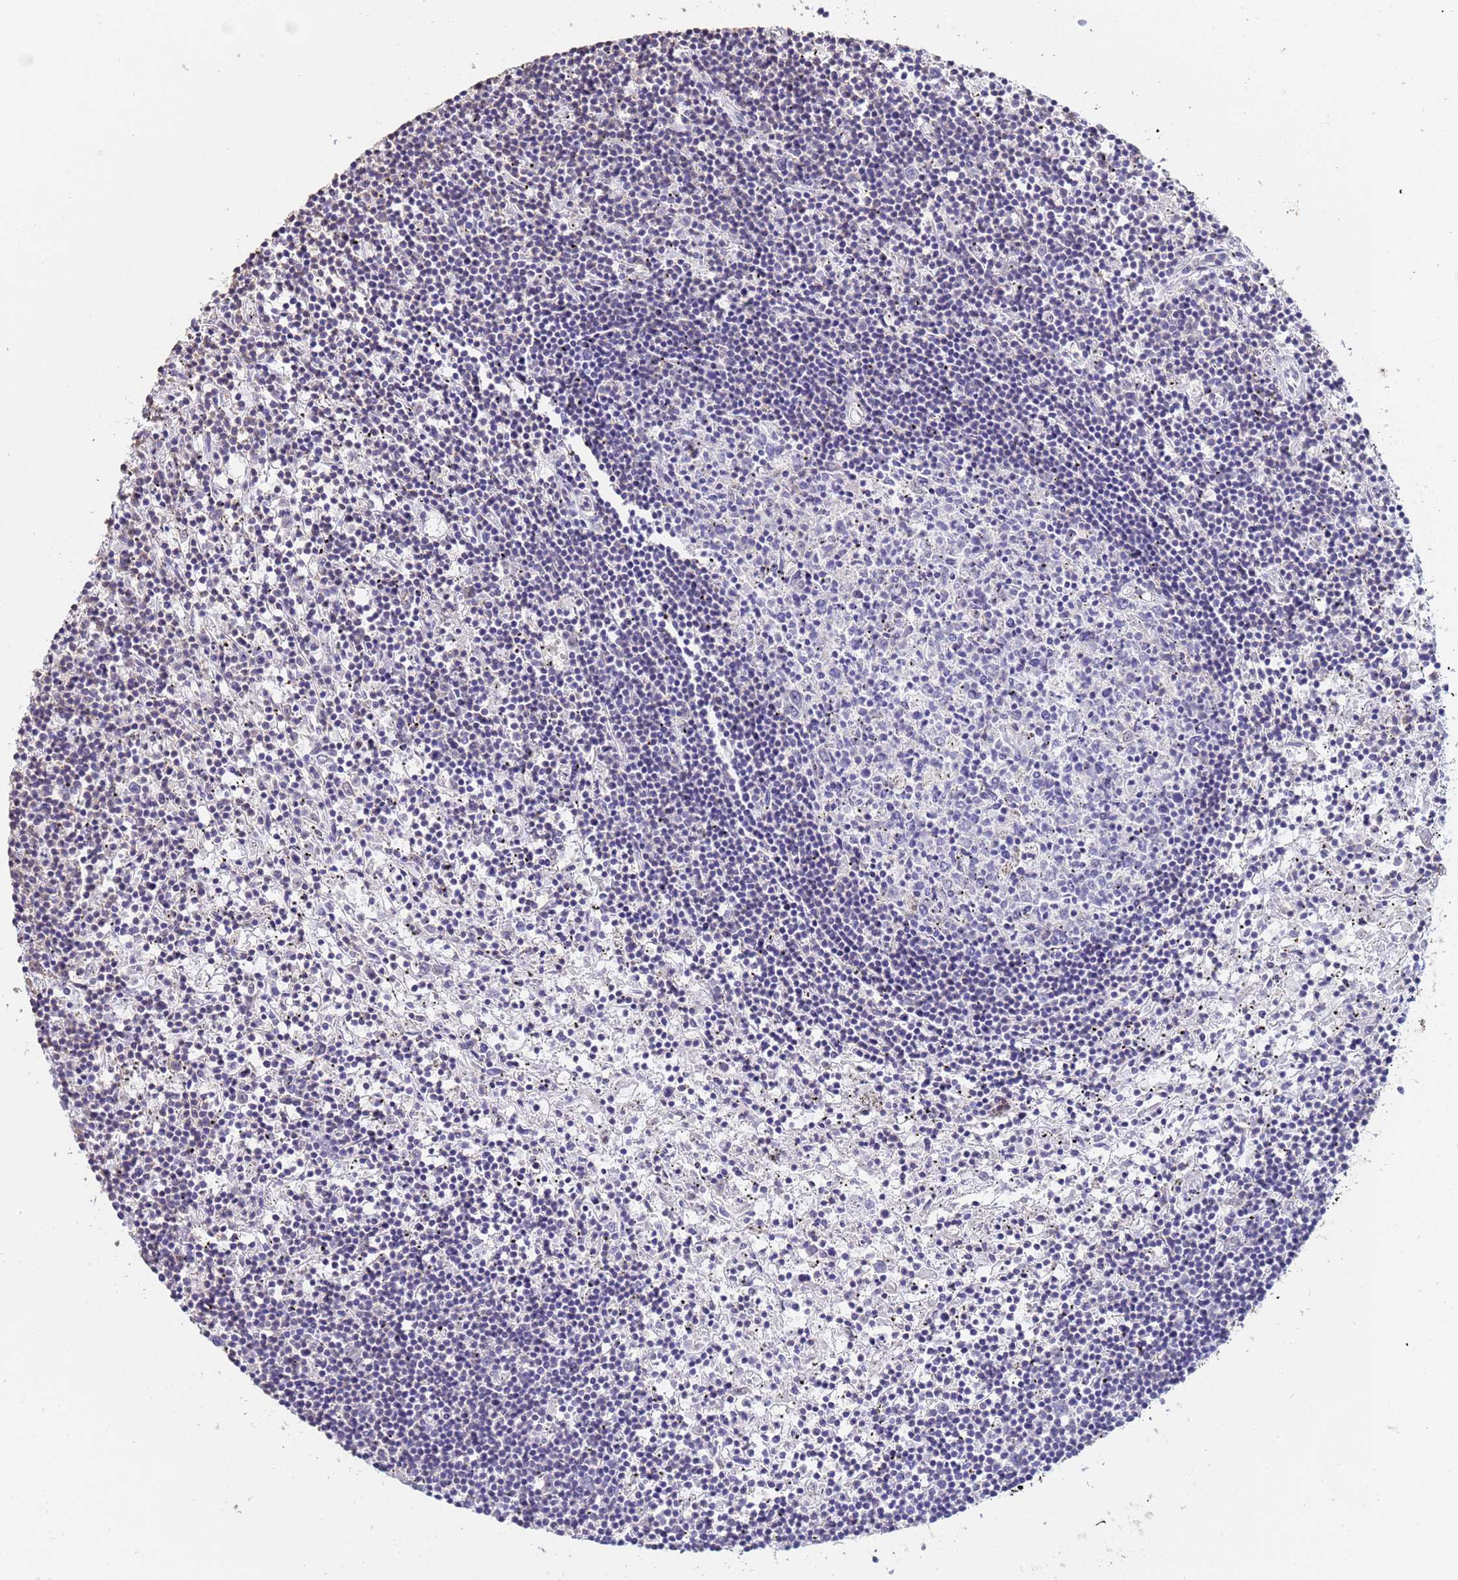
{"staining": {"intensity": "negative", "quantity": "none", "location": "none"}, "tissue": "lymphoma", "cell_type": "Tumor cells", "image_type": "cancer", "snomed": [{"axis": "morphology", "description": "Malignant lymphoma, non-Hodgkin's type, Low grade"}, {"axis": "topography", "description": "Spleen"}], "caption": "This is a image of immunohistochemistry (IHC) staining of lymphoma, which shows no staining in tumor cells.", "gene": "TRIP6", "patient": {"sex": "male", "age": 76}}